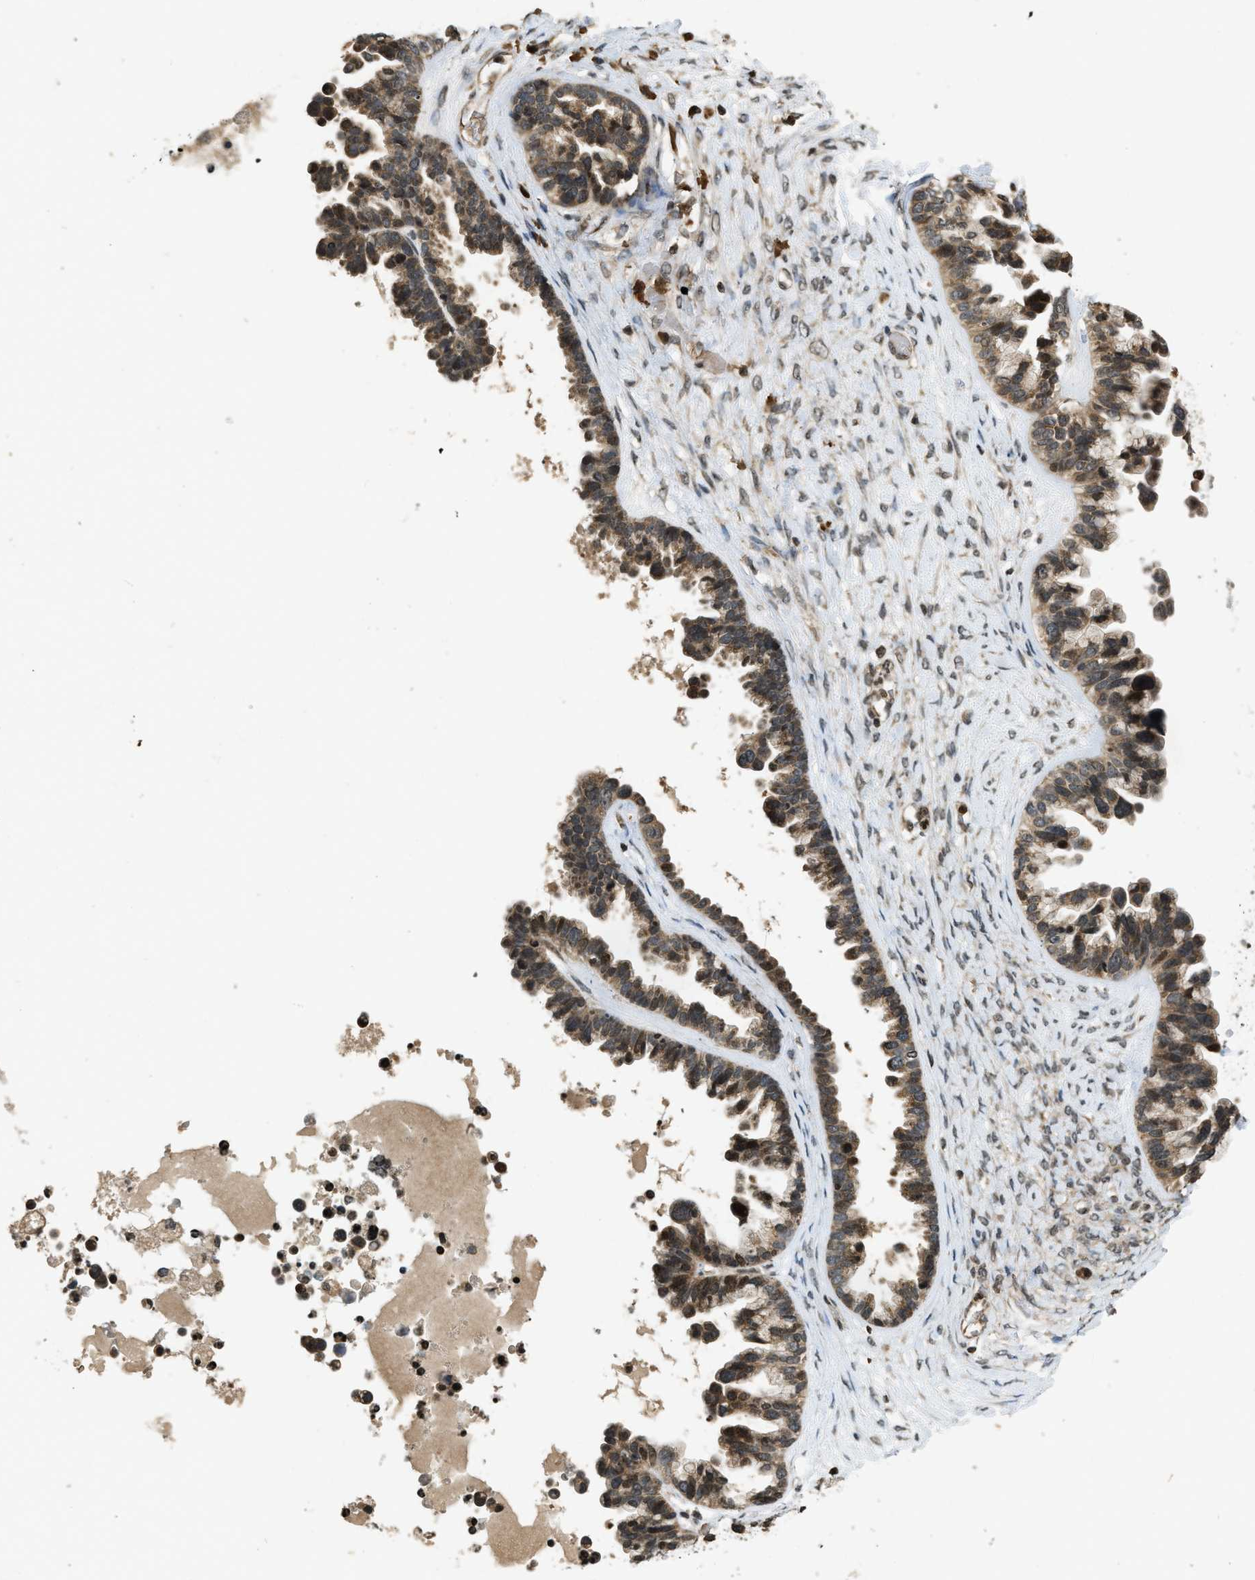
{"staining": {"intensity": "strong", "quantity": ">75%", "location": "cytoplasmic/membranous,nuclear"}, "tissue": "ovarian cancer", "cell_type": "Tumor cells", "image_type": "cancer", "snomed": [{"axis": "morphology", "description": "Cystadenocarcinoma, serous, NOS"}, {"axis": "topography", "description": "Ovary"}], "caption": "There is high levels of strong cytoplasmic/membranous and nuclear positivity in tumor cells of ovarian cancer (serous cystadenocarcinoma), as demonstrated by immunohistochemical staining (brown color).", "gene": "SIAH1", "patient": {"sex": "female", "age": 56}}